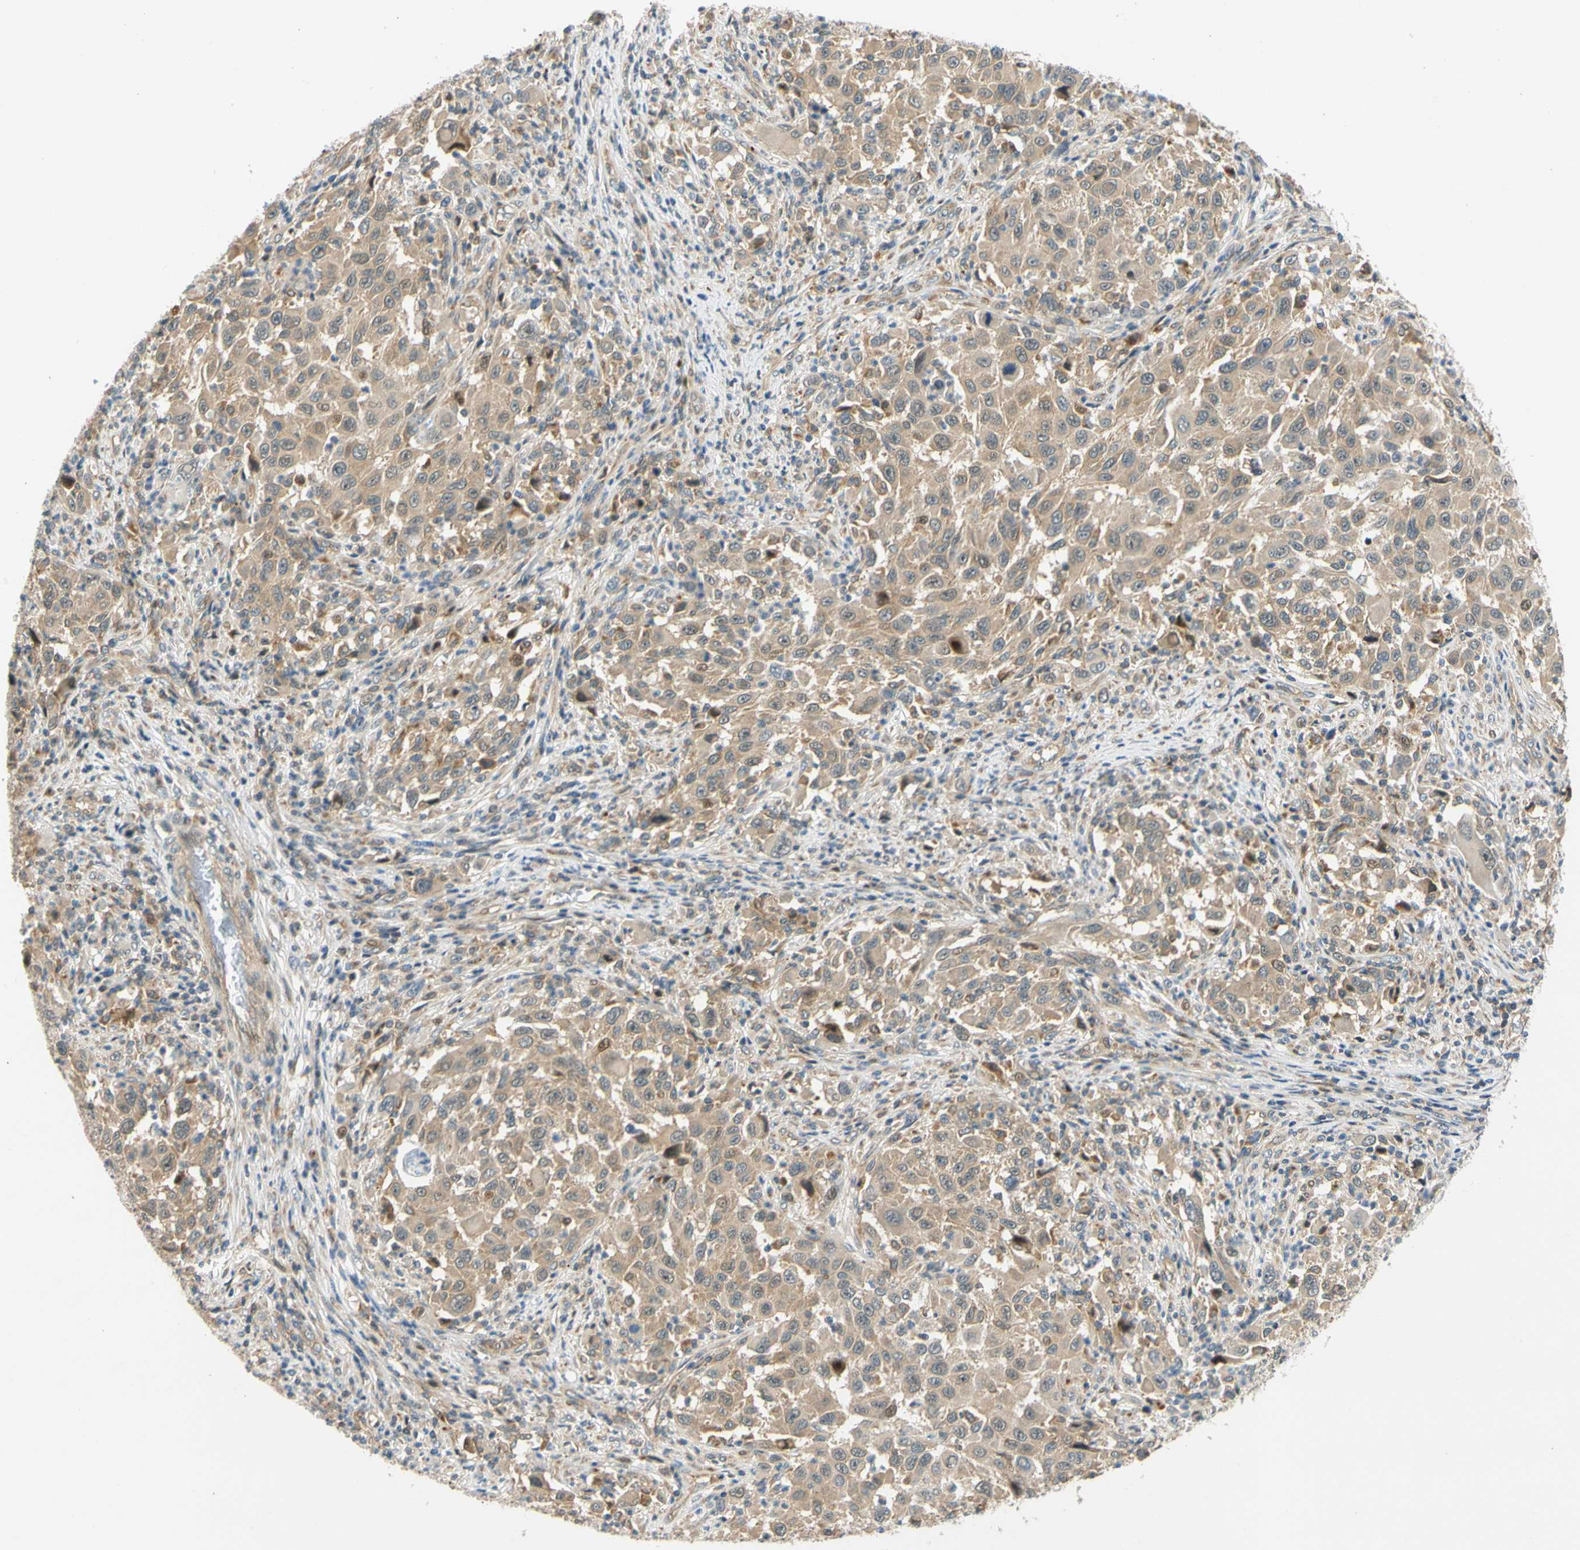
{"staining": {"intensity": "weak", "quantity": ">75%", "location": "cytoplasmic/membranous"}, "tissue": "melanoma", "cell_type": "Tumor cells", "image_type": "cancer", "snomed": [{"axis": "morphology", "description": "Malignant melanoma, Metastatic site"}, {"axis": "topography", "description": "Lymph node"}], "caption": "Protein analysis of malignant melanoma (metastatic site) tissue demonstrates weak cytoplasmic/membranous positivity in approximately >75% of tumor cells.", "gene": "GATD1", "patient": {"sex": "male", "age": 61}}